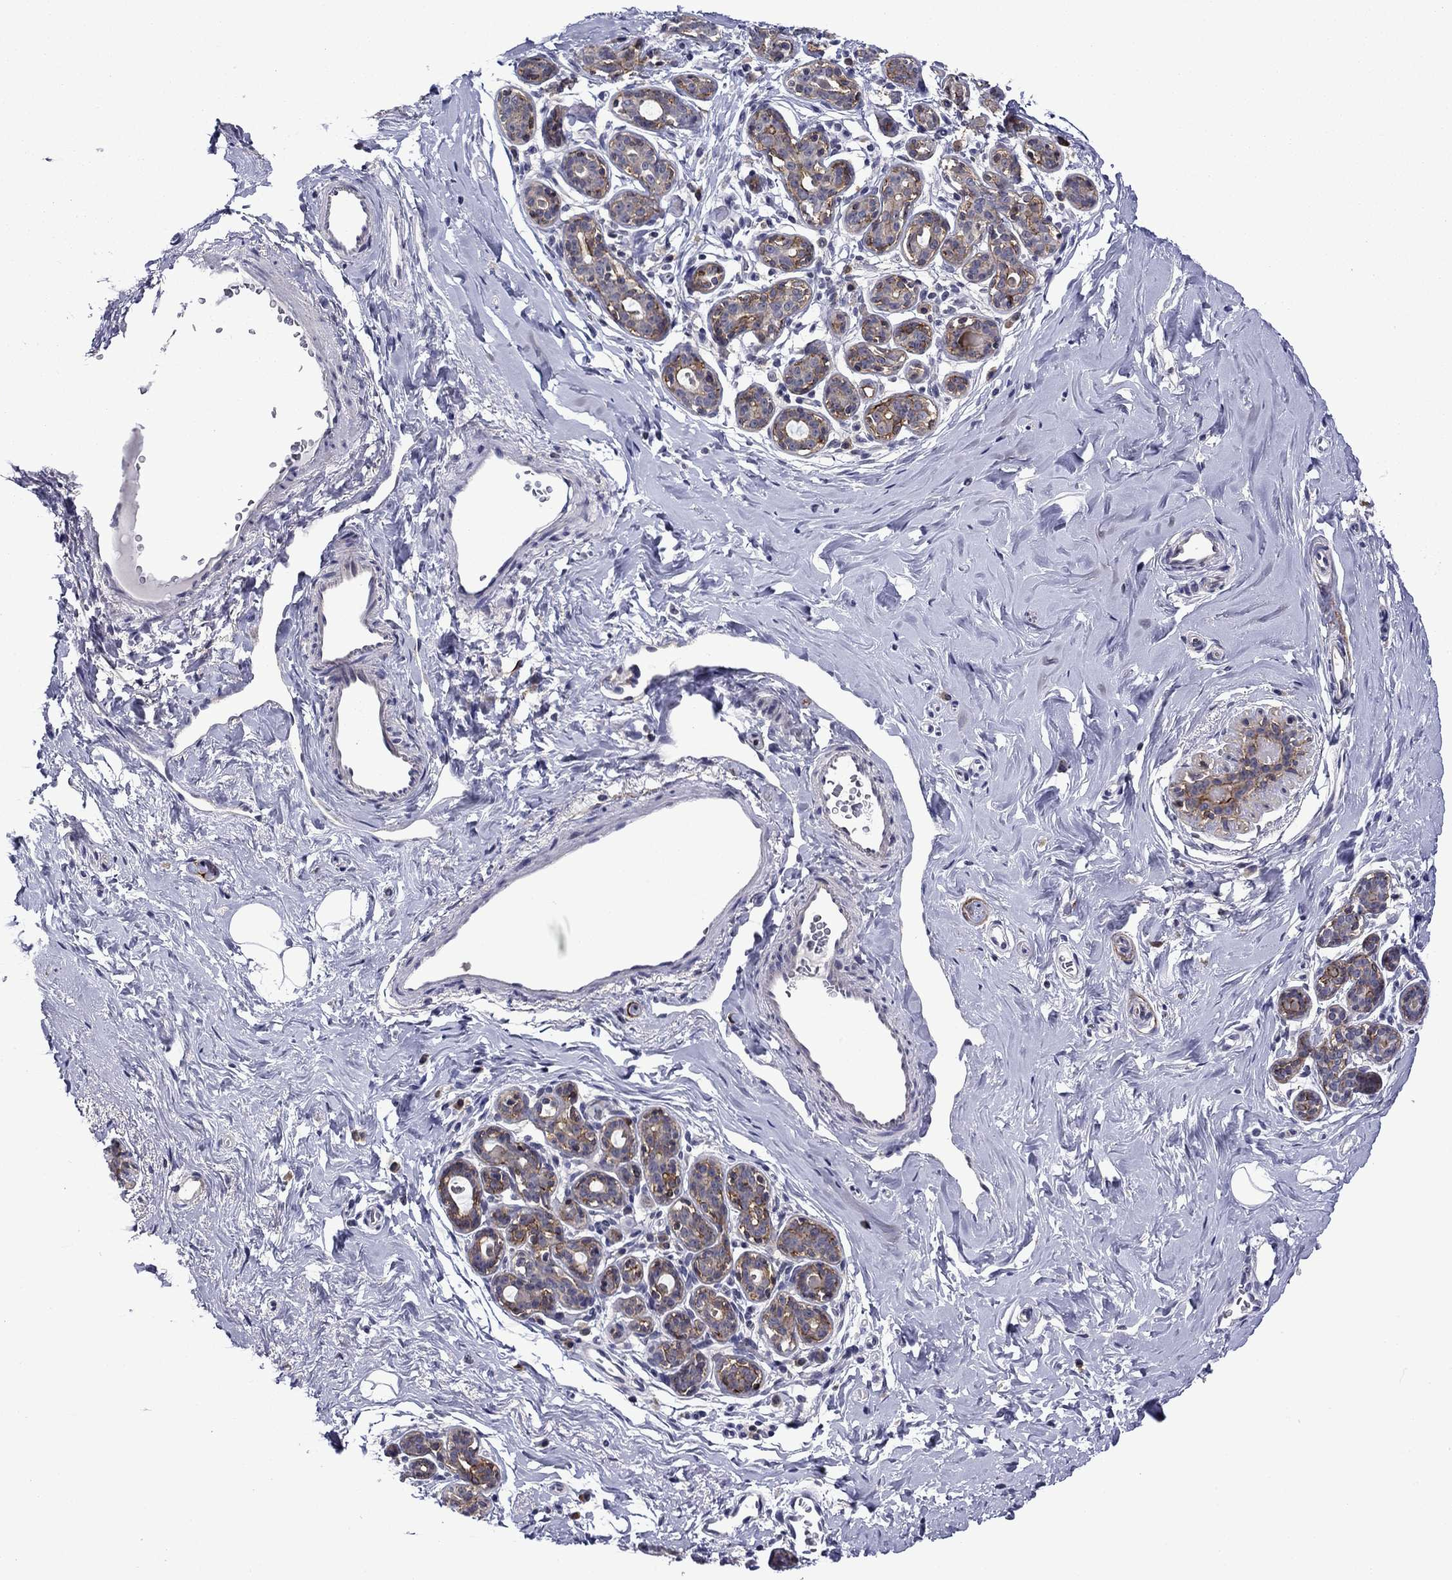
{"staining": {"intensity": "negative", "quantity": "none", "location": "none"}, "tissue": "breast", "cell_type": "Adipocytes", "image_type": "normal", "snomed": [{"axis": "morphology", "description": "Normal tissue, NOS"}, {"axis": "topography", "description": "Skin"}, {"axis": "topography", "description": "Breast"}], "caption": "Micrograph shows no protein positivity in adipocytes of unremarkable breast. Nuclei are stained in blue.", "gene": "LMO7", "patient": {"sex": "female", "age": 43}}